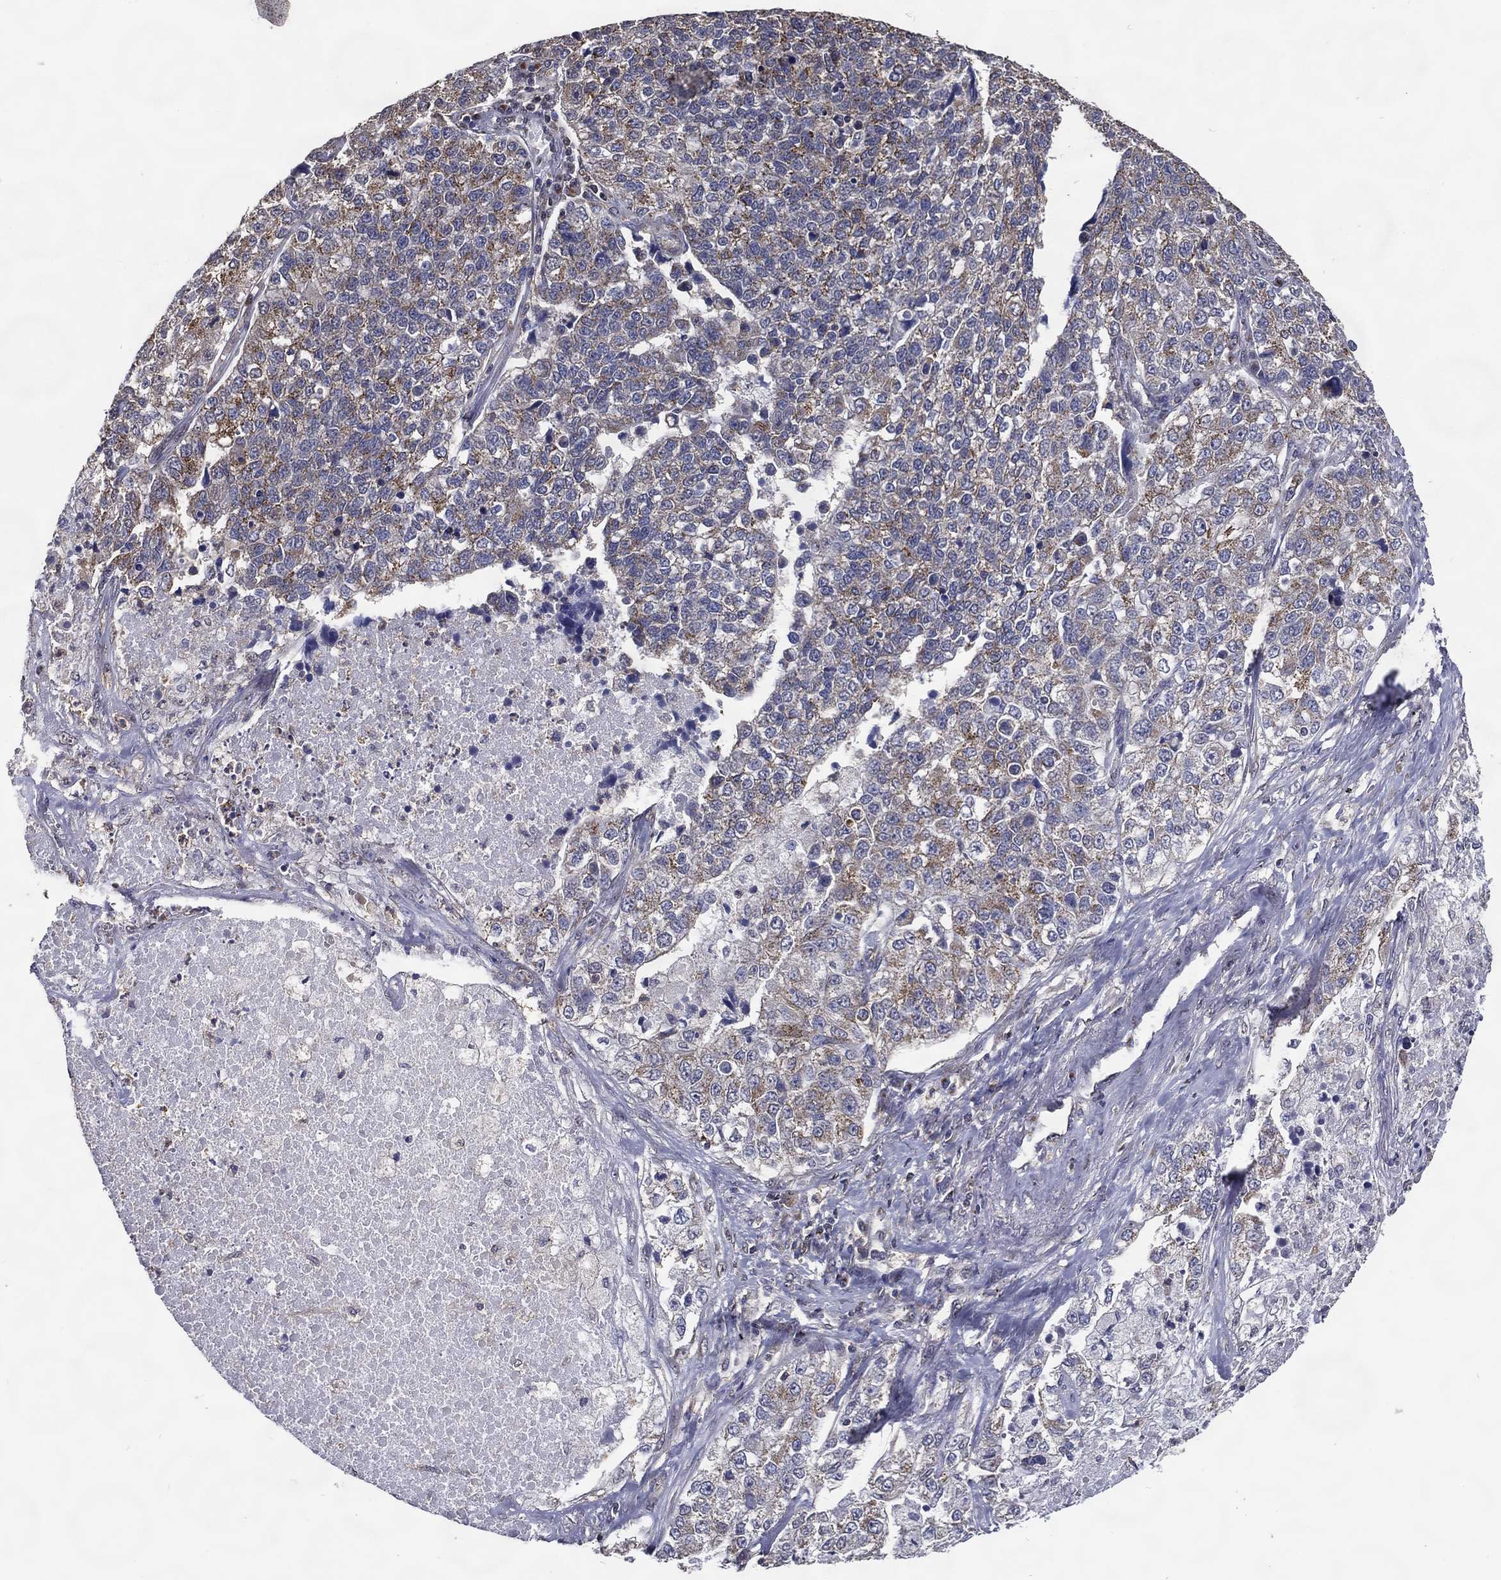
{"staining": {"intensity": "moderate", "quantity": "25%-75%", "location": "cytoplasmic/membranous"}, "tissue": "lung cancer", "cell_type": "Tumor cells", "image_type": "cancer", "snomed": [{"axis": "morphology", "description": "Adenocarcinoma, NOS"}, {"axis": "topography", "description": "Lung"}], "caption": "An image of human lung cancer stained for a protein shows moderate cytoplasmic/membranous brown staining in tumor cells.", "gene": "GPR183", "patient": {"sex": "male", "age": 49}}